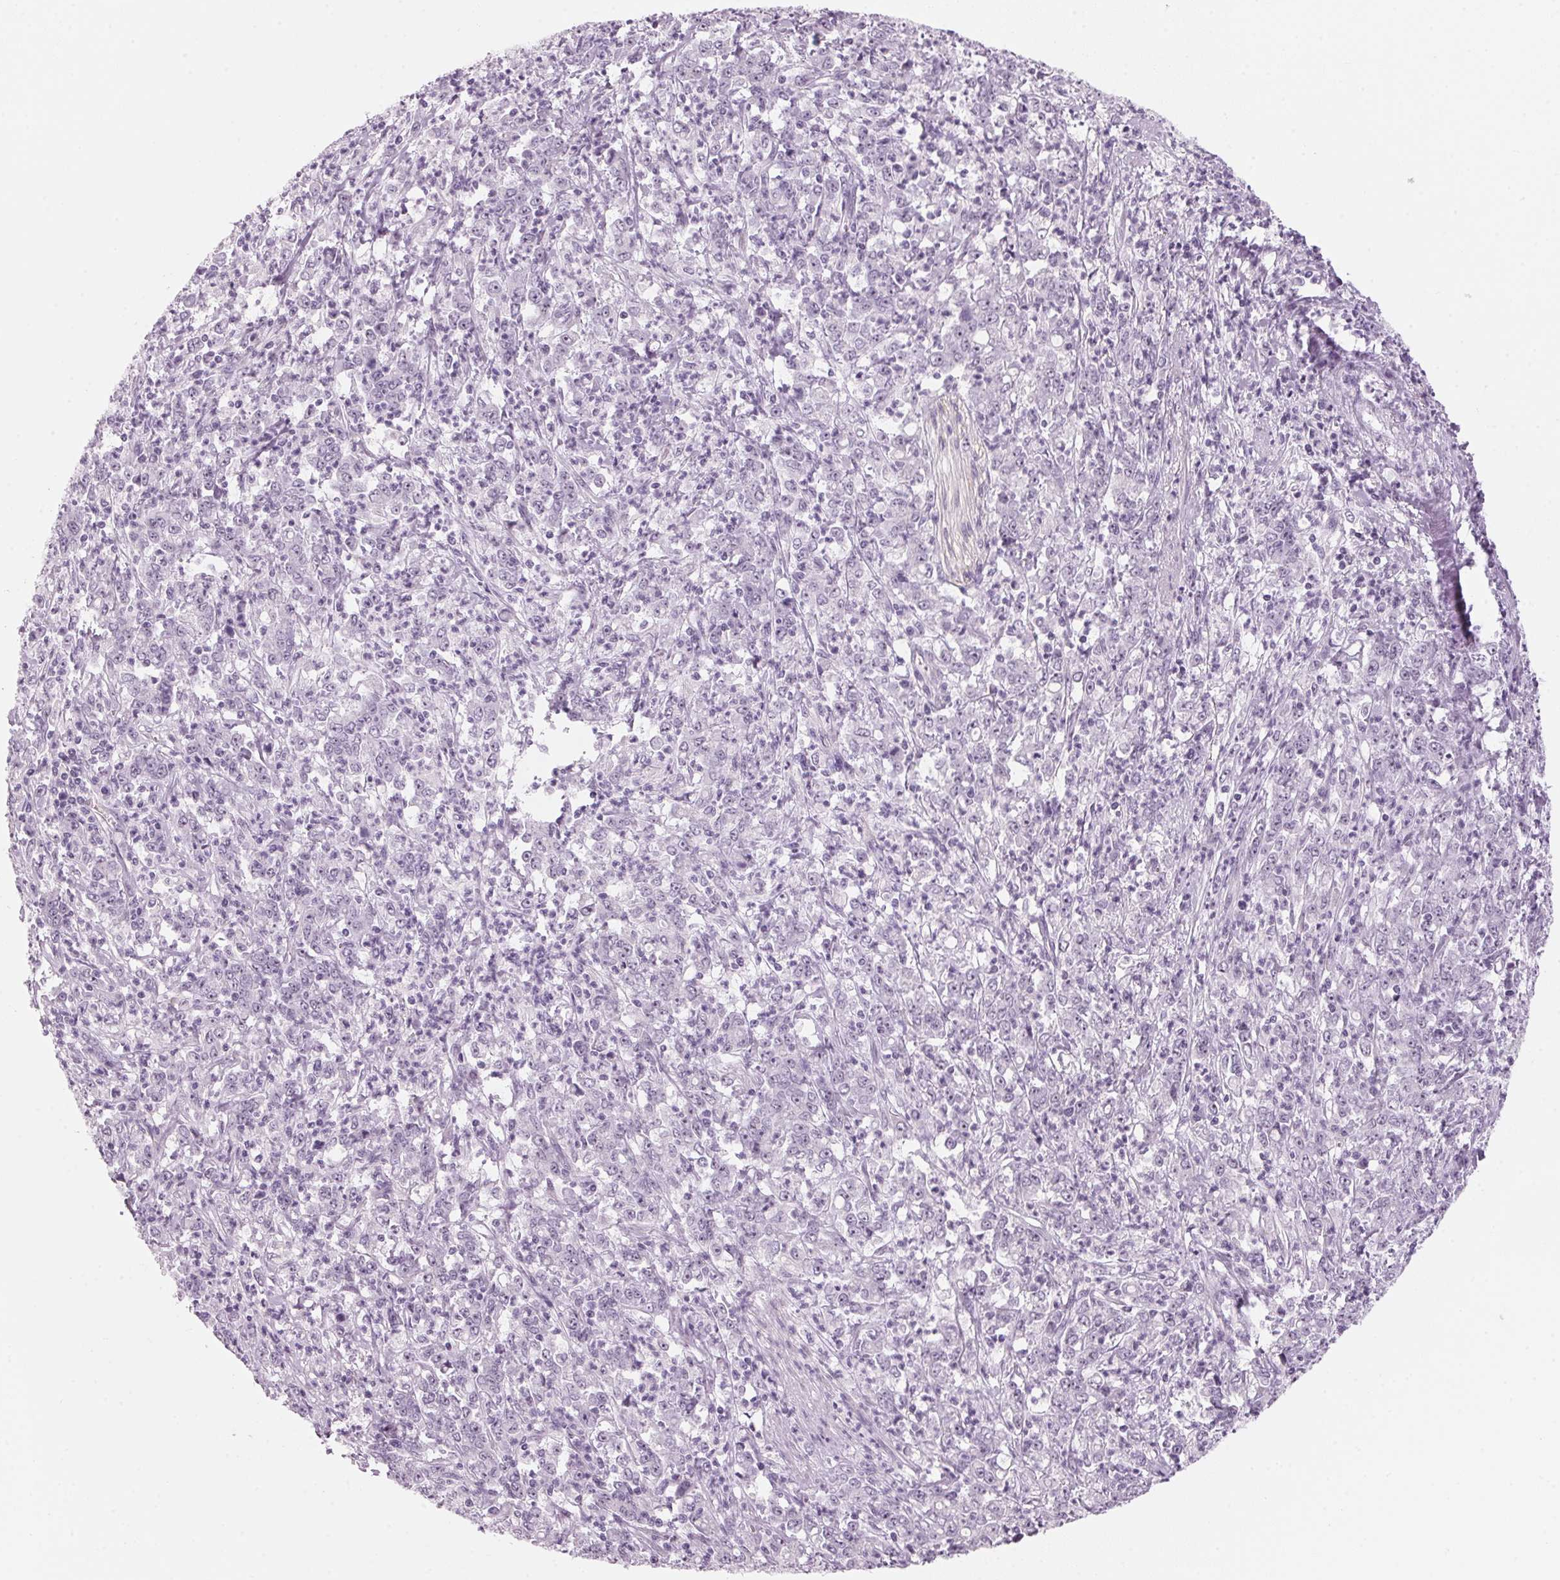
{"staining": {"intensity": "negative", "quantity": "none", "location": "none"}, "tissue": "stomach cancer", "cell_type": "Tumor cells", "image_type": "cancer", "snomed": [{"axis": "morphology", "description": "Adenocarcinoma, NOS"}, {"axis": "topography", "description": "Stomach, lower"}], "caption": "A micrograph of human adenocarcinoma (stomach) is negative for staining in tumor cells. (Immunohistochemistry, brightfield microscopy, high magnification).", "gene": "DNTTIP2", "patient": {"sex": "female", "age": 71}}